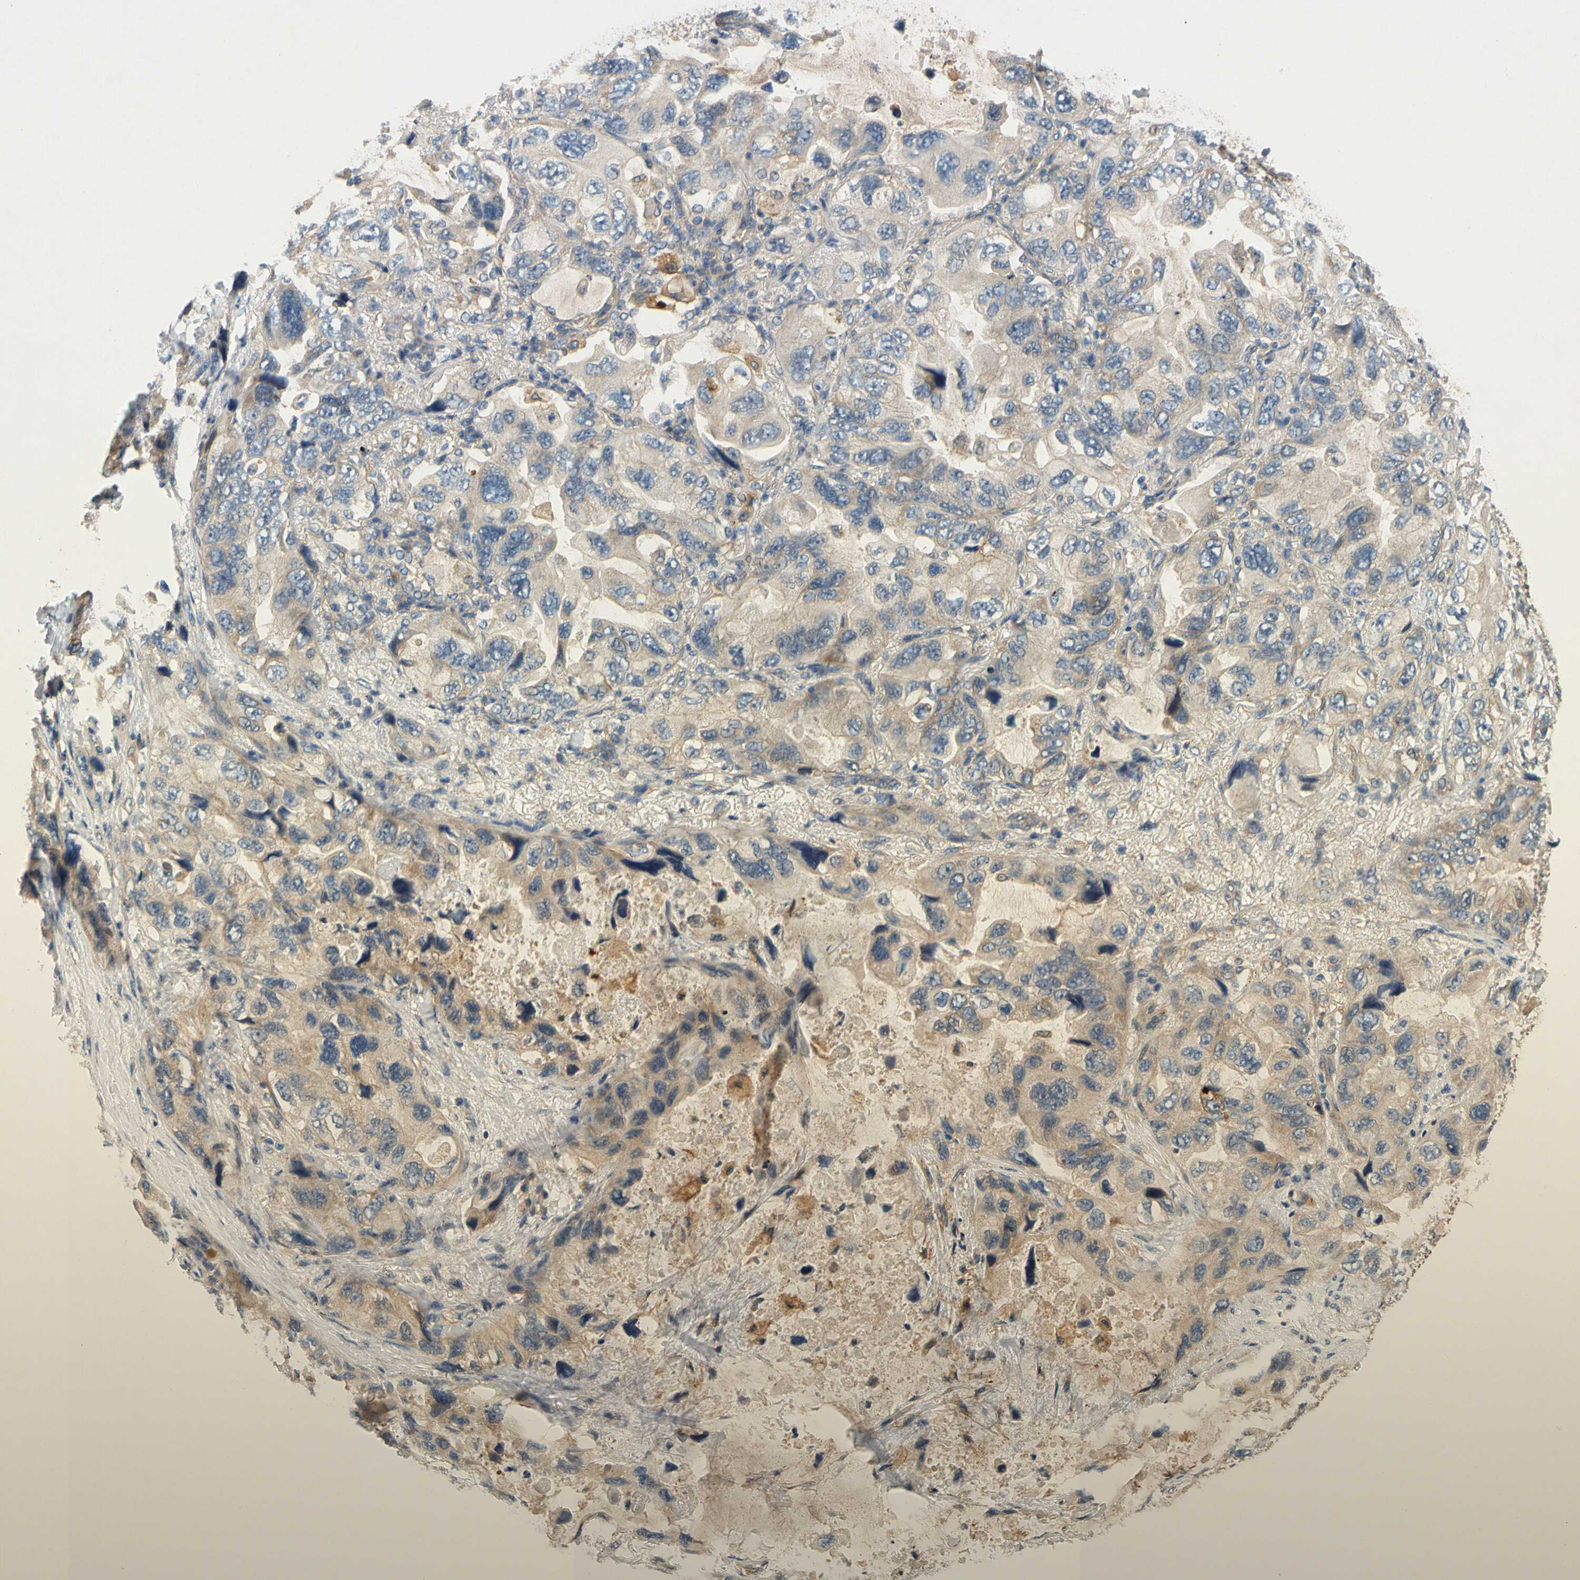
{"staining": {"intensity": "moderate", "quantity": "<25%", "location": "cytoplasmic/membranous"}, "tissue": "lung cancer", "cell_type": "Tumor cells", "image_type": "cancer", "snomed": [{"axis": "morphology", "description": "Squamous cell carcinoma, NOS"}, {"axis": "topography", "description": "Lung"}], "caption": "Immunohistochemistry (IHC) micrograph of neoplastic tissue: human lung squamous cell carcinoma stained using IHC shows low levels of moderate protein expression localized specifically in the cytoplasmic/membranous of tumor cells, appearing as a cytoplasmic/membranous brown color.", "gene": "USP46", "patient": {"sex": "female", "age": 73}}